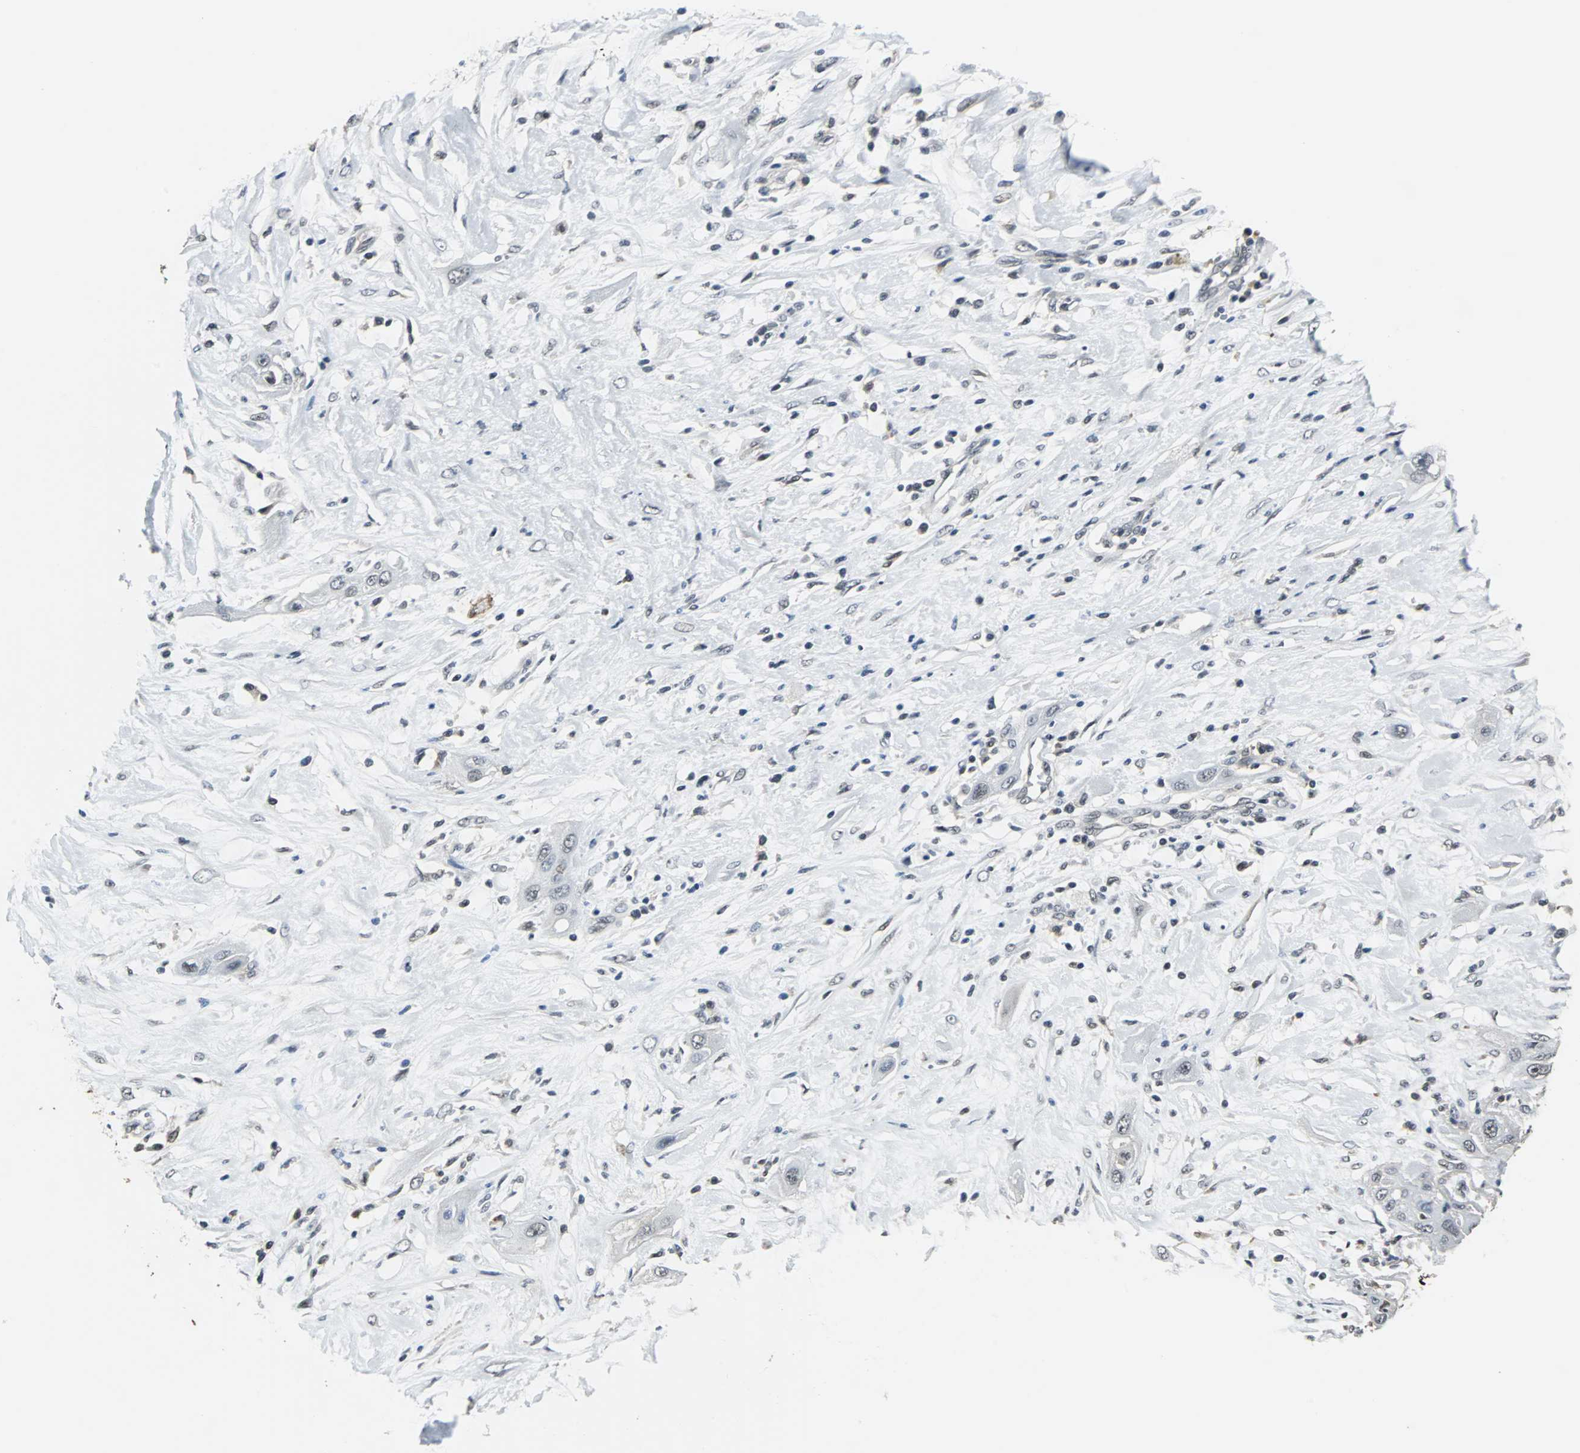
{"staining": {"intensity": "negative", "quantity": "none", "location": "none"}, "tissue": "lung cancer", "cell_type": "Tumor cells", "image_type": "cancer", "snomed": [{"axis": "morphology", "description": "Squamous cell carcinoma, NOS"}, {"axis": "topography", "description": "Lung"}], "caption": "IHC histopathology image of neoplastic tissue: human lung cancer (squamous cell carcinoma) stained with DAB (3,3'-diaminobenzidine) shows no significant protein staining in tumor cells.", "gene": "MKX", "patient": {"sex": "female", "age": 47}}